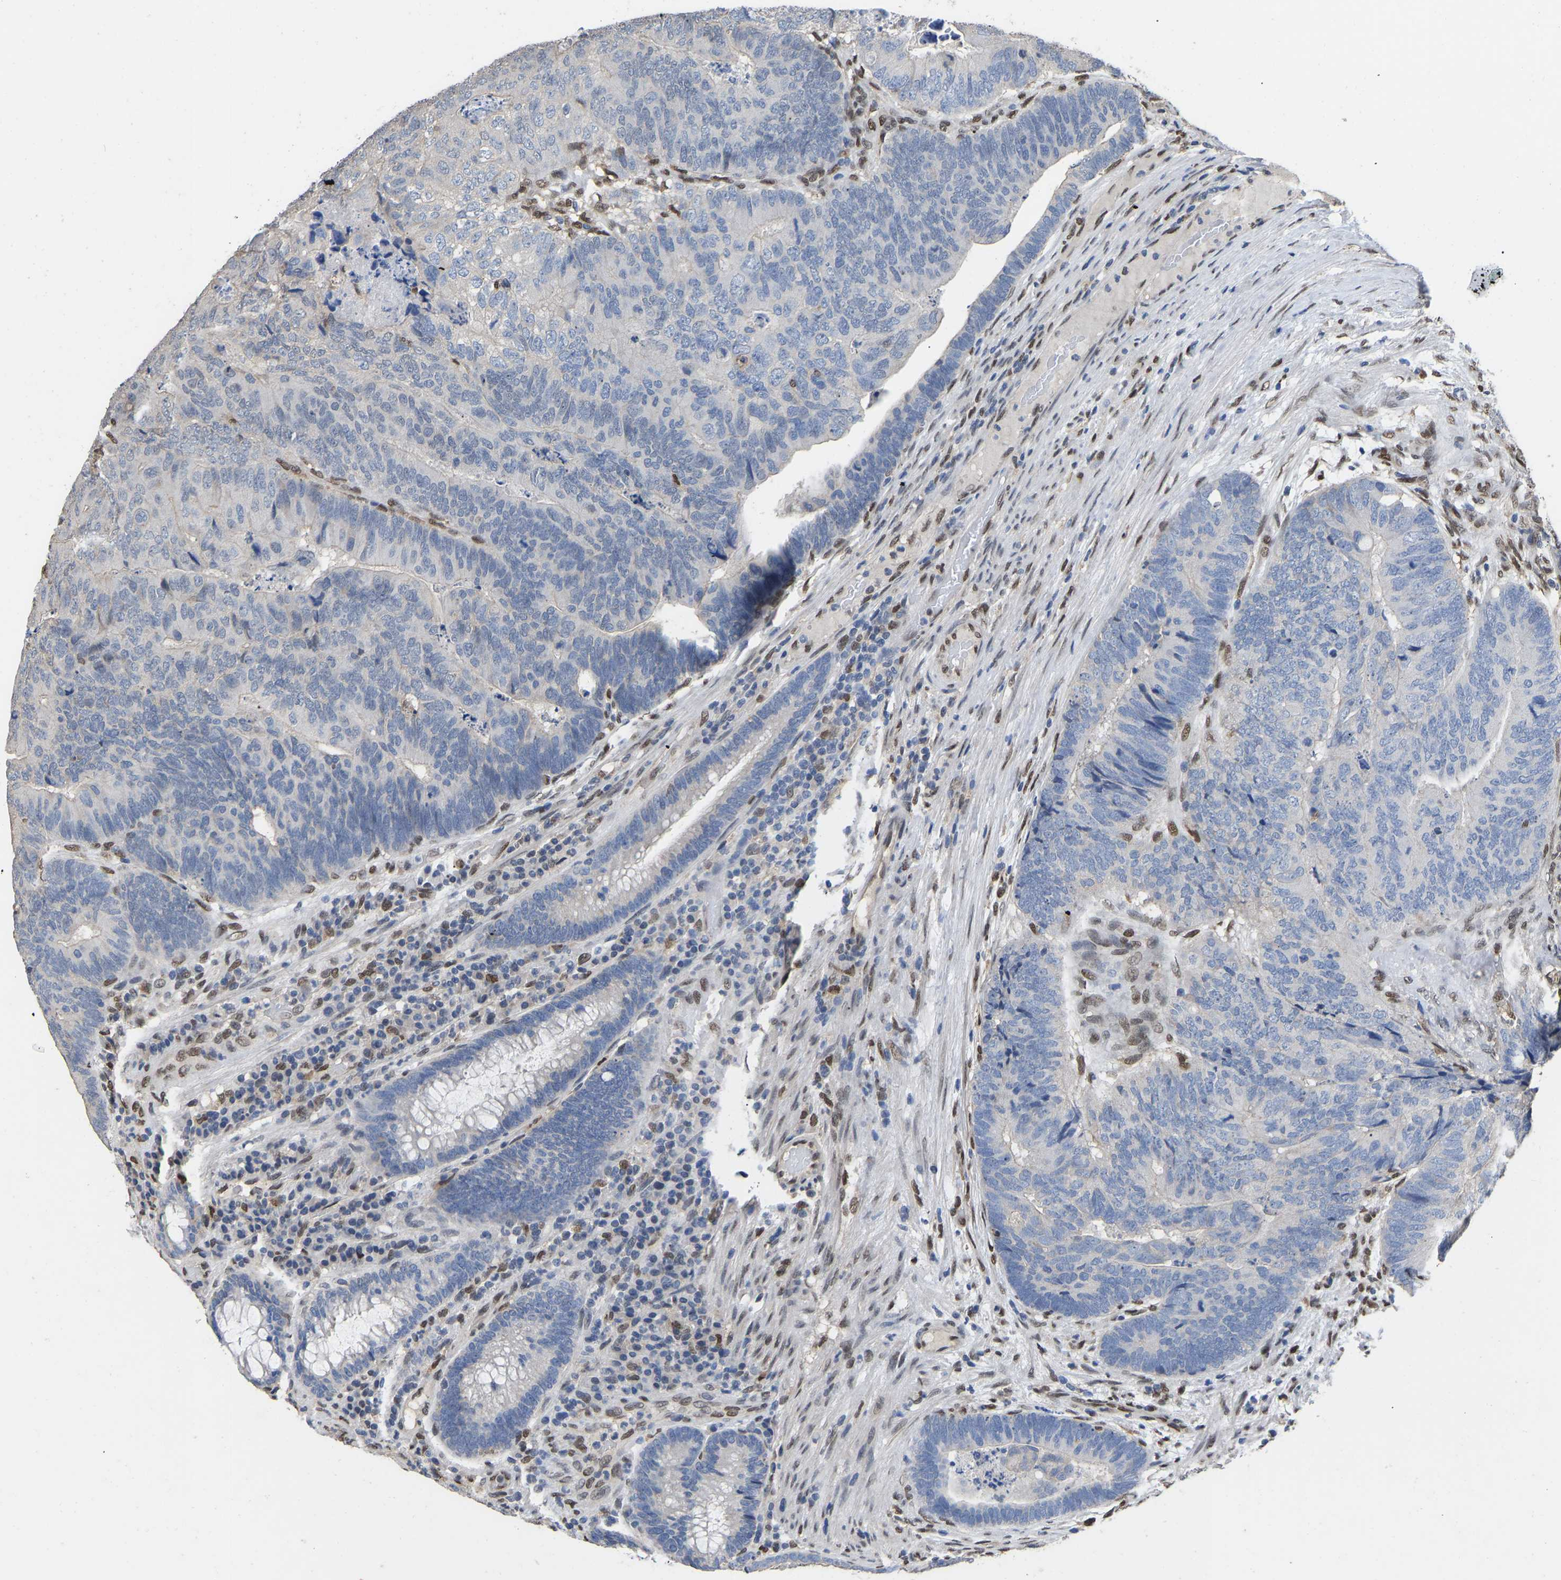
{"staining": {"intensity": "negative", "quantity": "none", "location": "none"}, "tissue": "colorectal cancer", "cell_type": "Tumor cells", "image_type": "cancer", "snomed": [{"axis": "morphology", "description": "Adenocarcinoma, NOS"}, {"axis": "topography", "description": "Colon"}], "caption": "The IHC image has no significant positivity in tumor cells of colorectal adenocarcinoma tissue.", "gene": "QKI", "patient": {"sex": "female", "age": 67}}